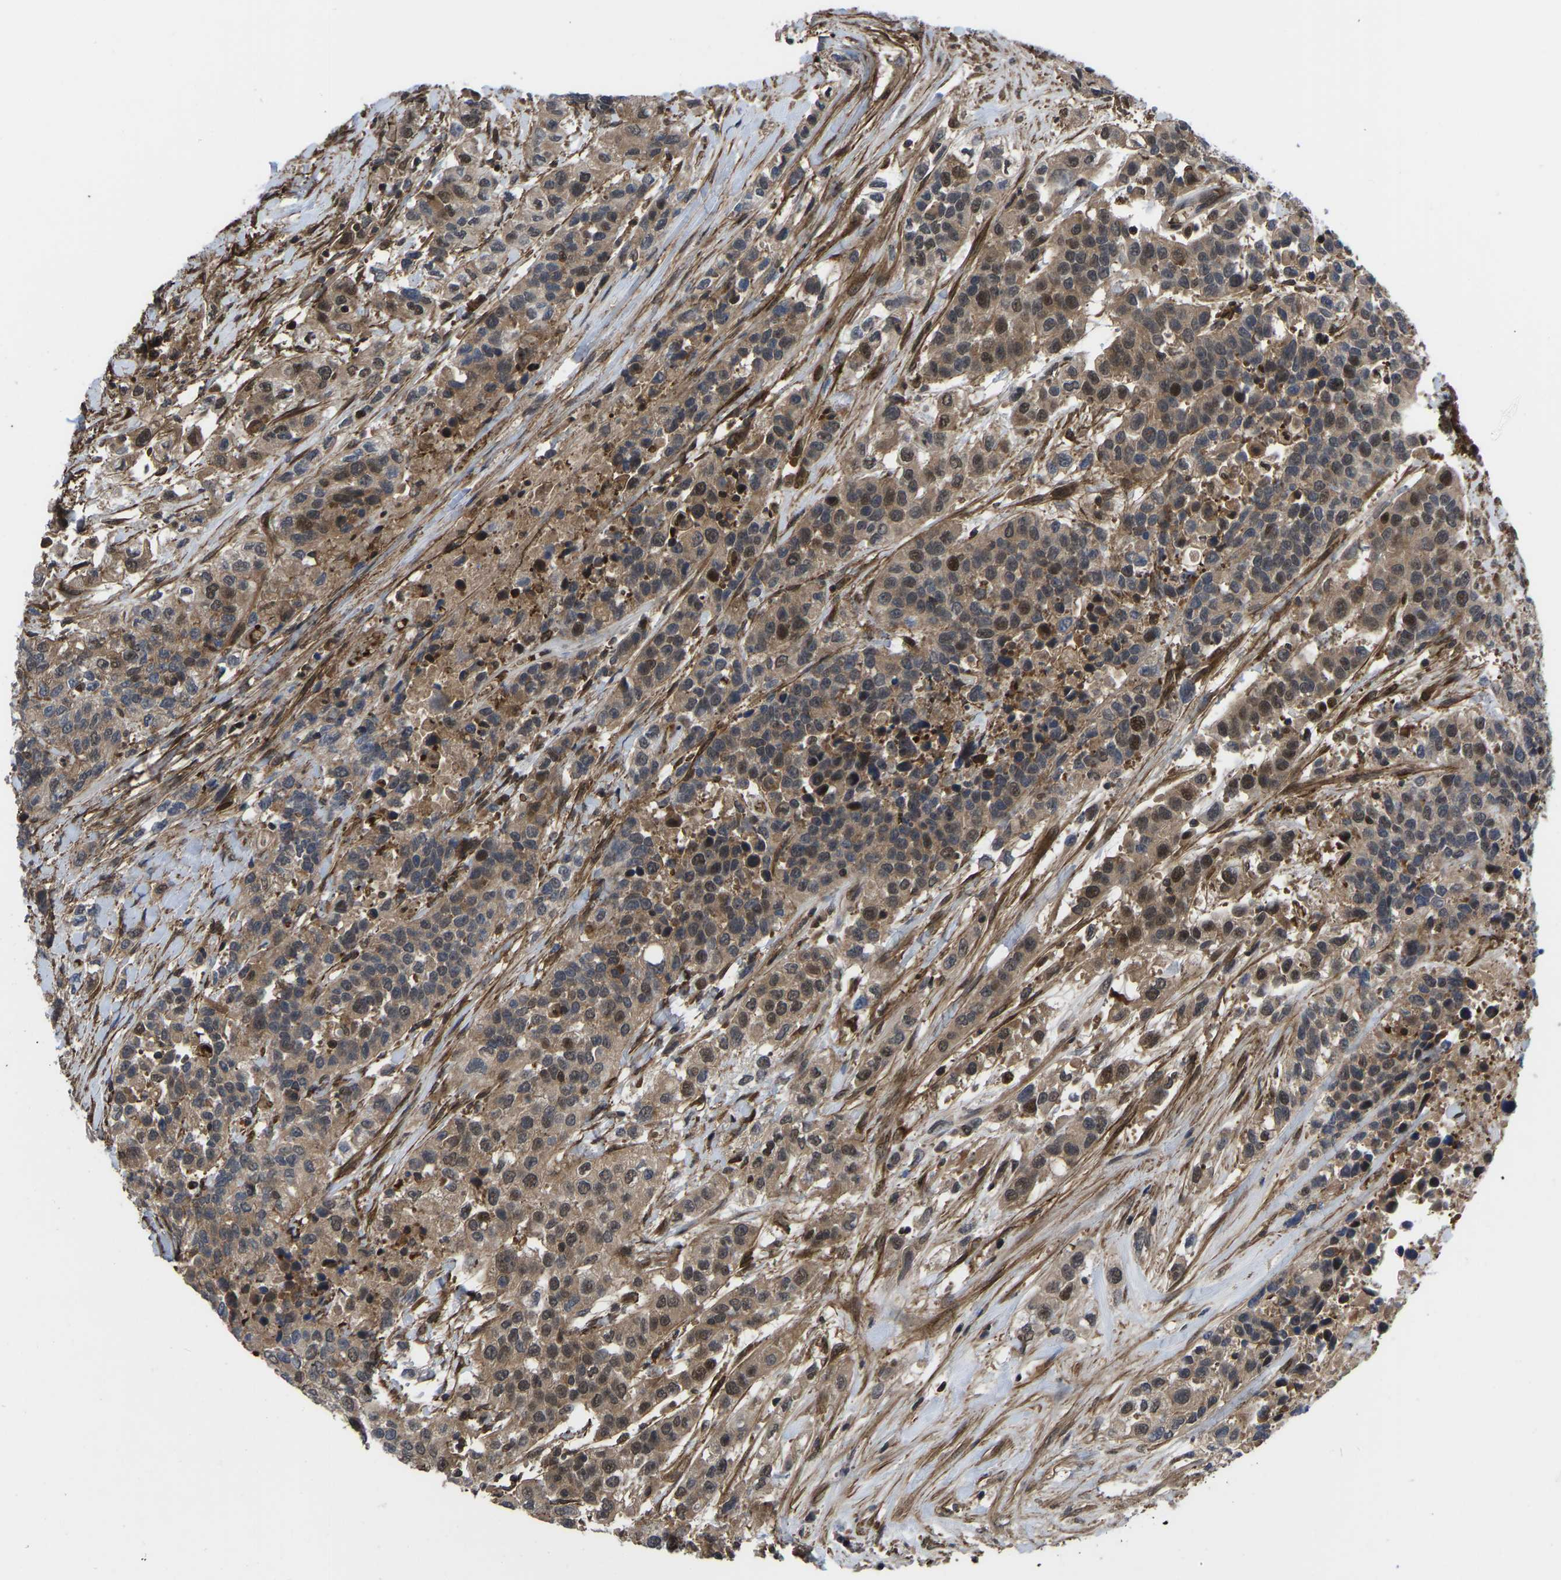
{"staining": {"intensity": "moderate", "quantity": ">75%", "location": "cytoplasmic/membranous,nuclear"}, "tissue": "urothelial cancer", "cell_type": "Tumor cells", "image_type": "cancer", "snomed": [{"axis": "morphology", "description": "Urothelial carcinoma, High grade"}, {"axis": "topography", "description": "Urinary bladder"}], "caption": "Tumor cells demonstrate medium levels of moderate cytoplasmic/membranous and nuclear staining in approximately >75% of cells in human urothelial carcinoma (high-grade).", "gene": "CYP7B1", "patient": {"sex": "female", "age": 80}}